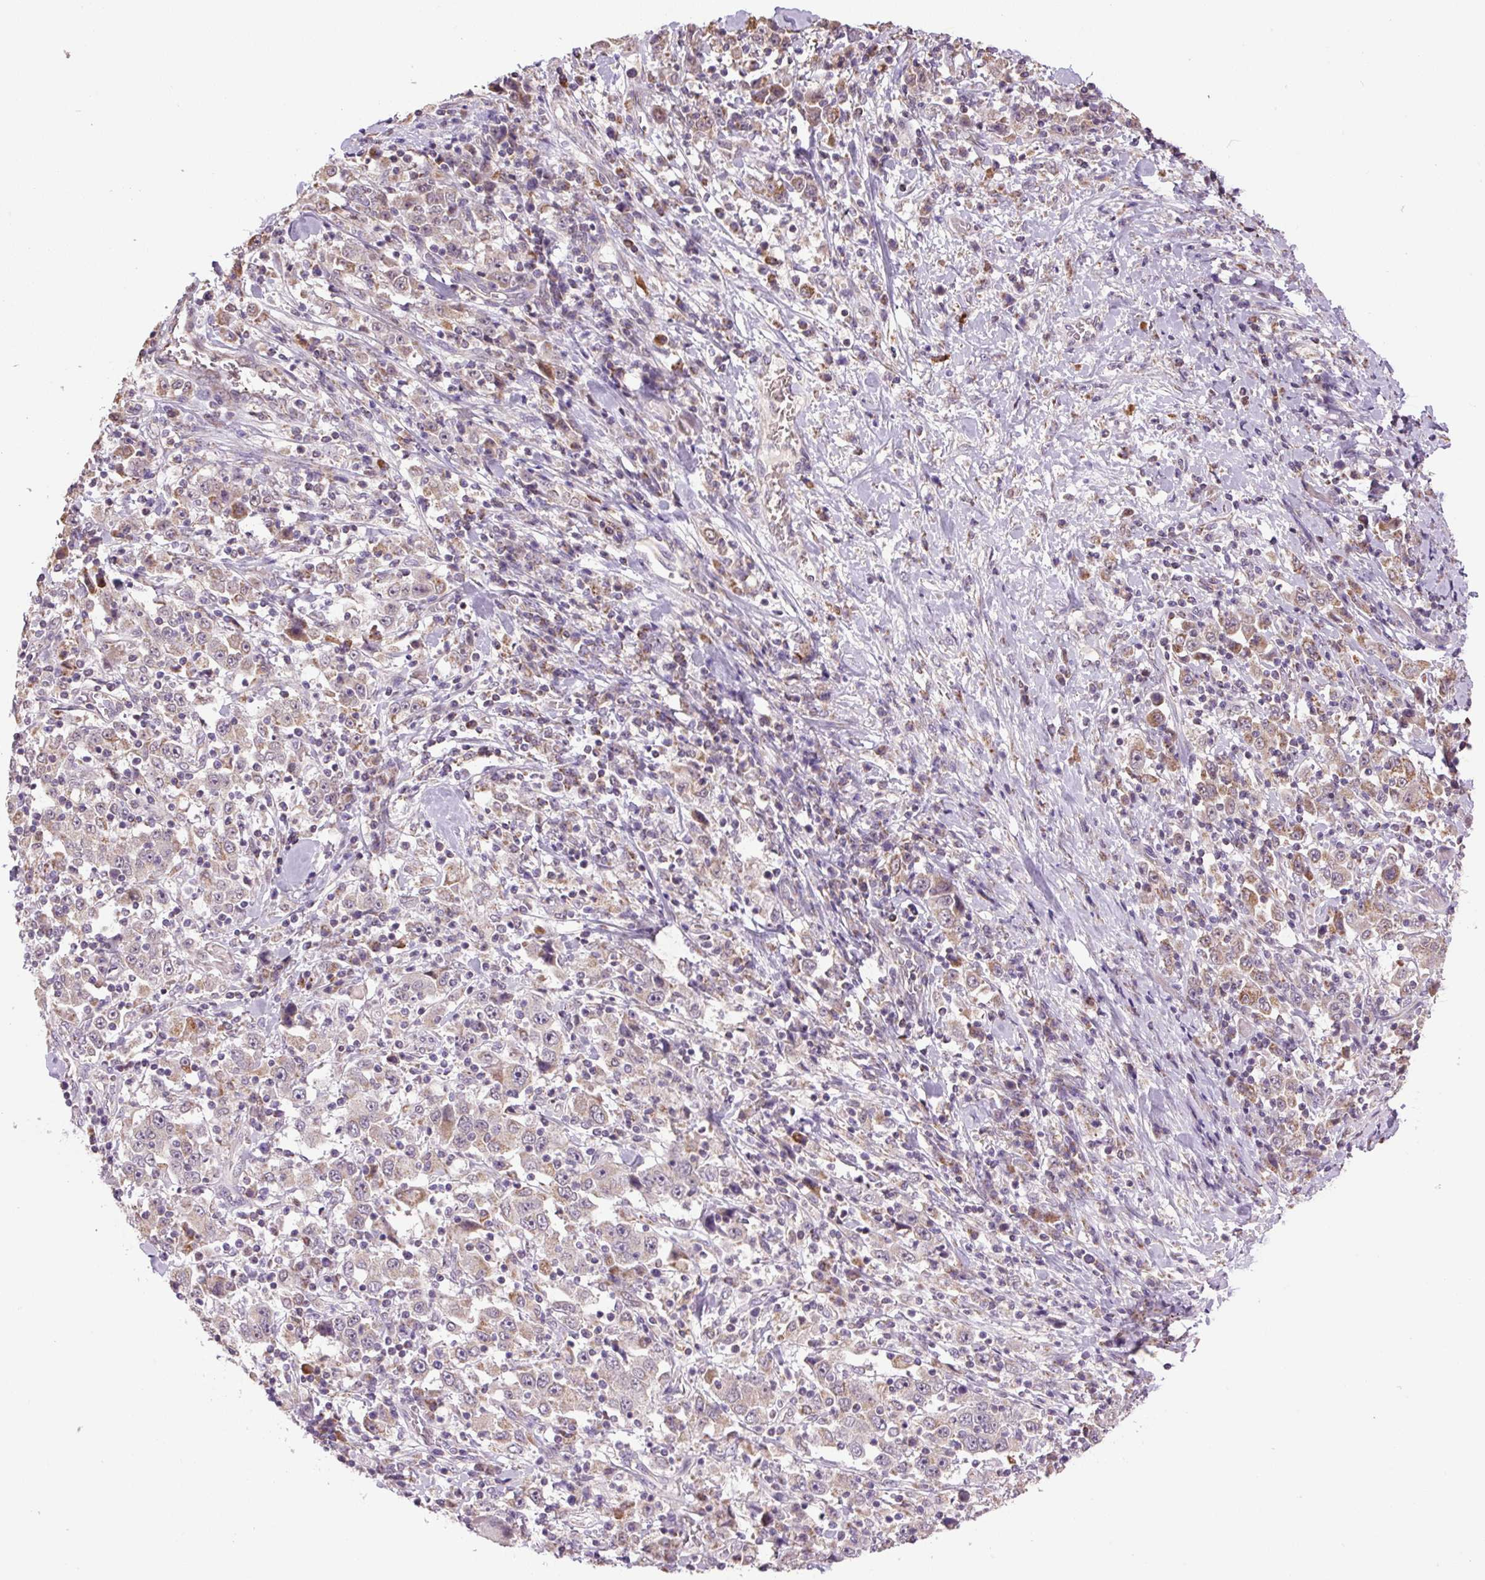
{"staining": {"intensity": "weak", "quantity": "25%-75%", "location": "cytoplasmic/membranous"}, "tissue": "stomach cancer", "cell_type": "Tumor cells", "image_type": "cancer", "snomed": [{"axis": "morphology", "description": "Normal tissue, NOS"}, {"axis": "morphology", "description": "Adenocarcinoma, NOS"}, {"axis": "topography", "description": "Stomach, upper"}, {"axis": "topography", "description": "Stomach"}], "caption": "An IHC photomicrograph of tumor tissue is shown. Protein staining in brown highlights weak cytoplasmic/membranous positivity in stomach cancer (adenocarcinoma) within tumor cells.", "gene": "SGF29", "patient": {"sex": "male", "age": 59}}